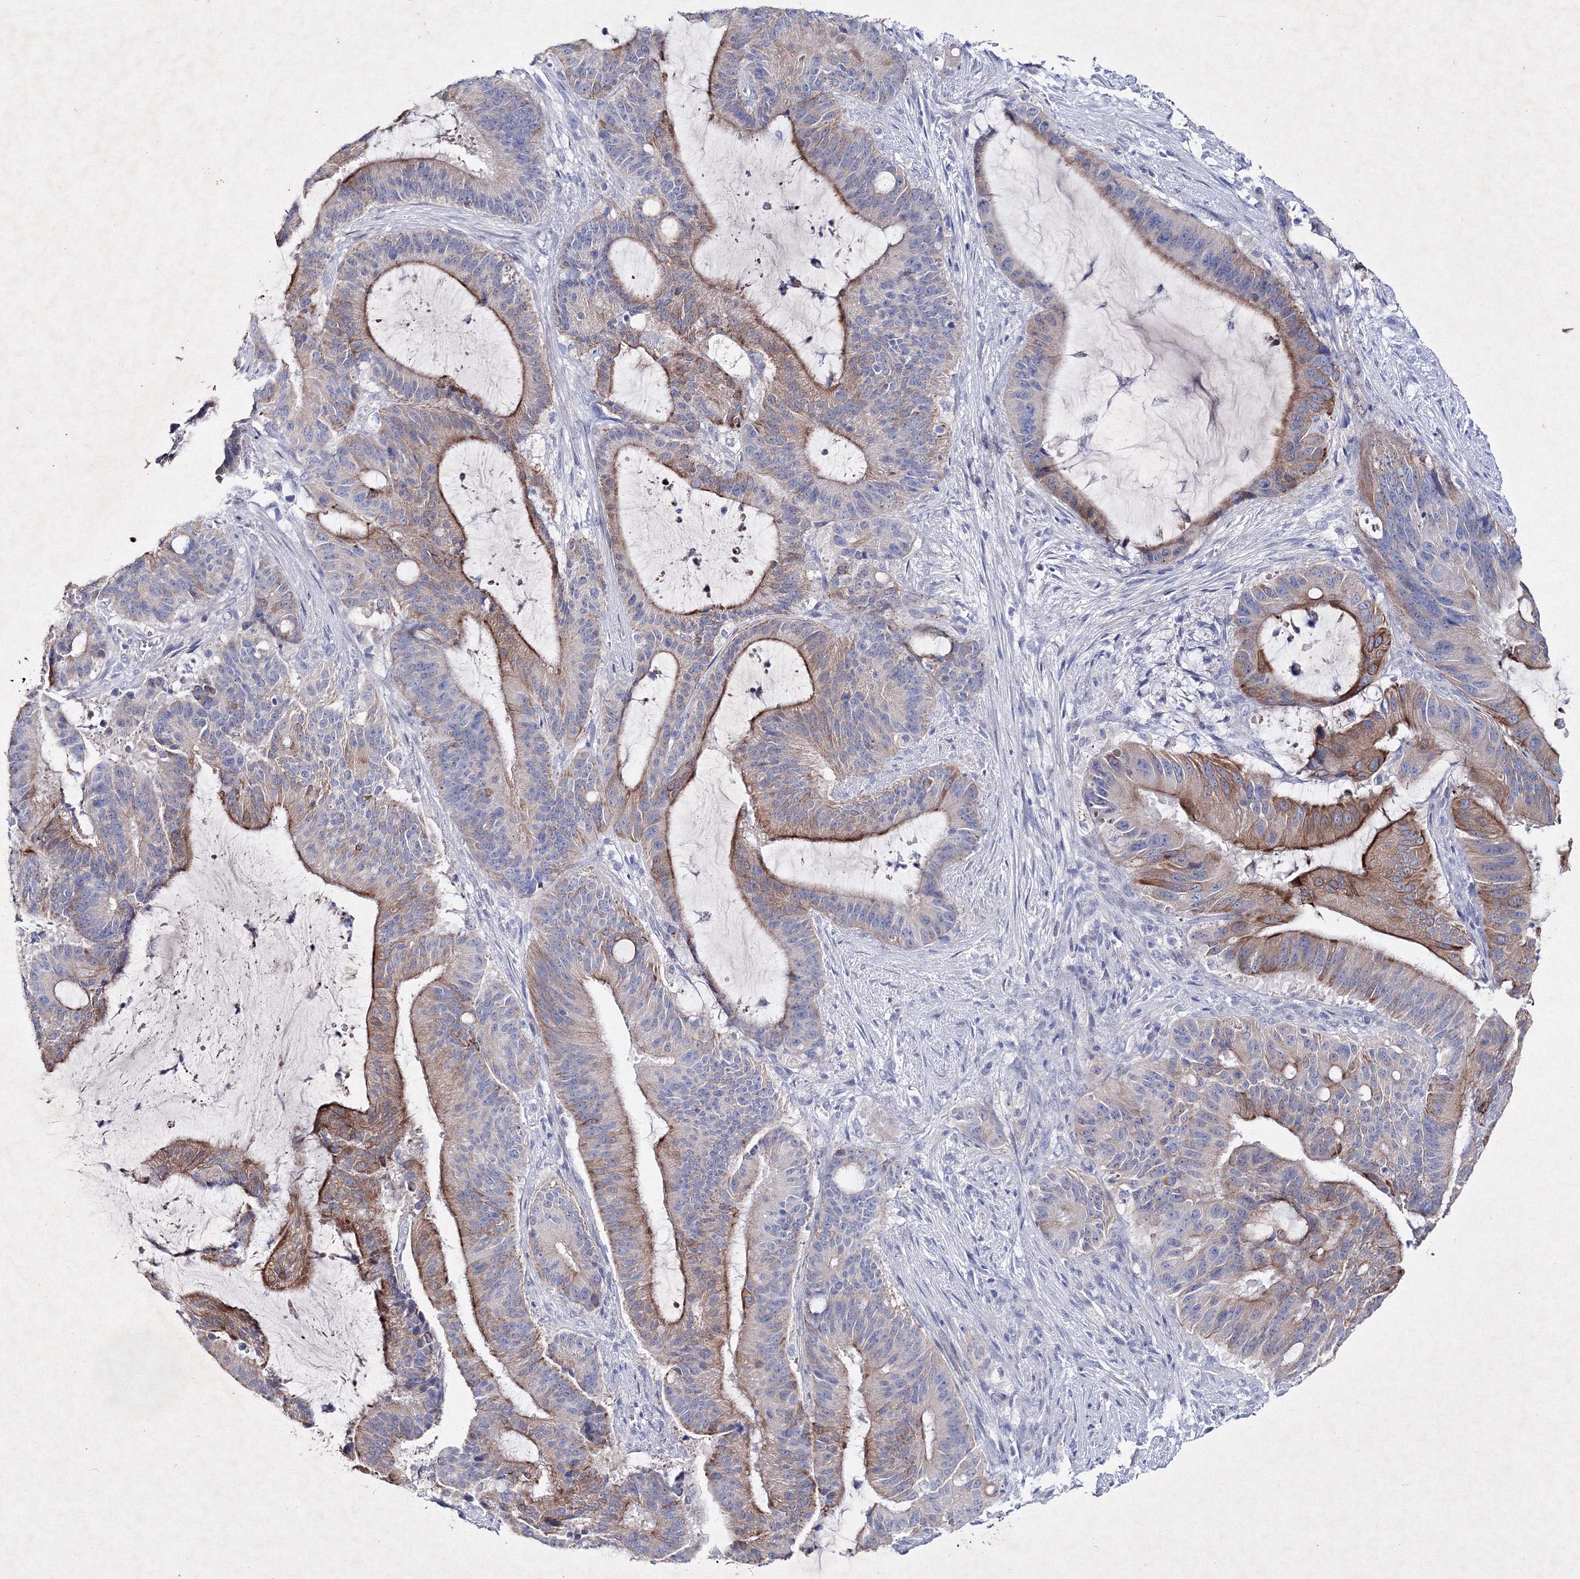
{"staining": {"intensity": "moderate", "quantity": "25%-75%", "location": "cytoplasmic/membranous"}, "tissue": "liver cancer", "cell_type": "Tumor cells", "image_type": "cancer", "snomed": [{"axis": "morphology", "description": "Normal tissue, NOS"}, {"axis": "morphology", "description": "Cholangiocarcinoma"}, {"axis": "topography", "description": "Liver"}, {"axis": "topography", "description": "Peripheral nerve tissue"}], "caption": "Liver cancer (cholangiocarcinoma) stained with IHC demonstrates moderate cytoplasmic/membranous staining in about 25%-75% of tumor cells.", "gene": "SMIM29", "patient": {"sex": "female", "age": 73}}